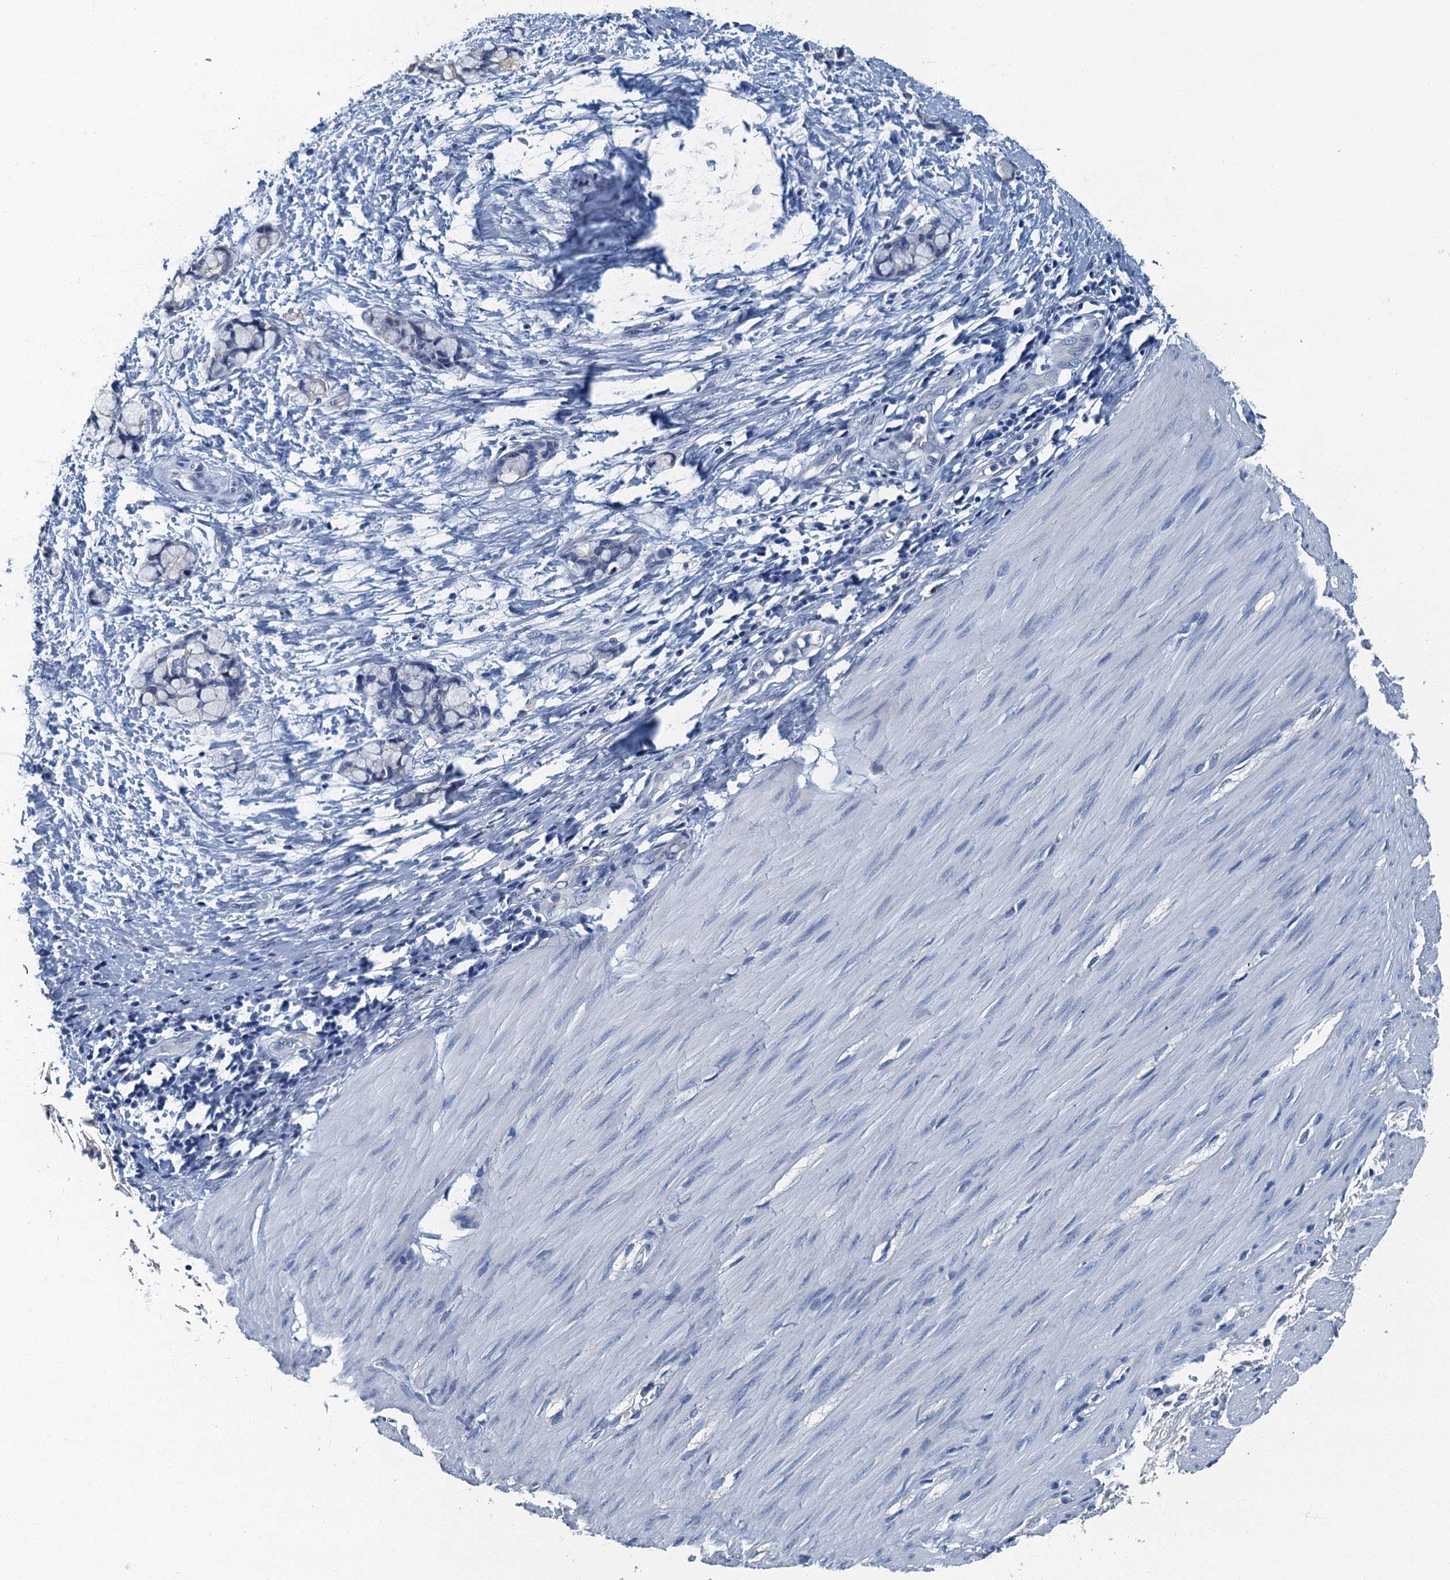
{"staining": {"intensity": "negative", "quantity": "none", "location": "none"}, "tissue": "smooth muscle", "cell_type": "Smooth muscle cells", "image_type": "normal", "snomed": [{"axis": "morphology", "description": "Normal tissue, NOS"}, {"axis": "morphology", "description": "Adenocarcinoma, NOS"}, {"axis": "topography", "description": "Colon"}, {"axis": "topography", "description": "Peripheral nerve tissue"}], "caption": "Immunohistochemical staining of normal human smooth muscle demonstrates no significant expression in smooth muscle cells. (Stains: DAB immunohistochemistry (IHC) with hematoxylin counter stain, Microscopy: brightfield microscopy at high magnification).", "gene": "GADL1", "patient": {"sex": "male", "age": 14}}